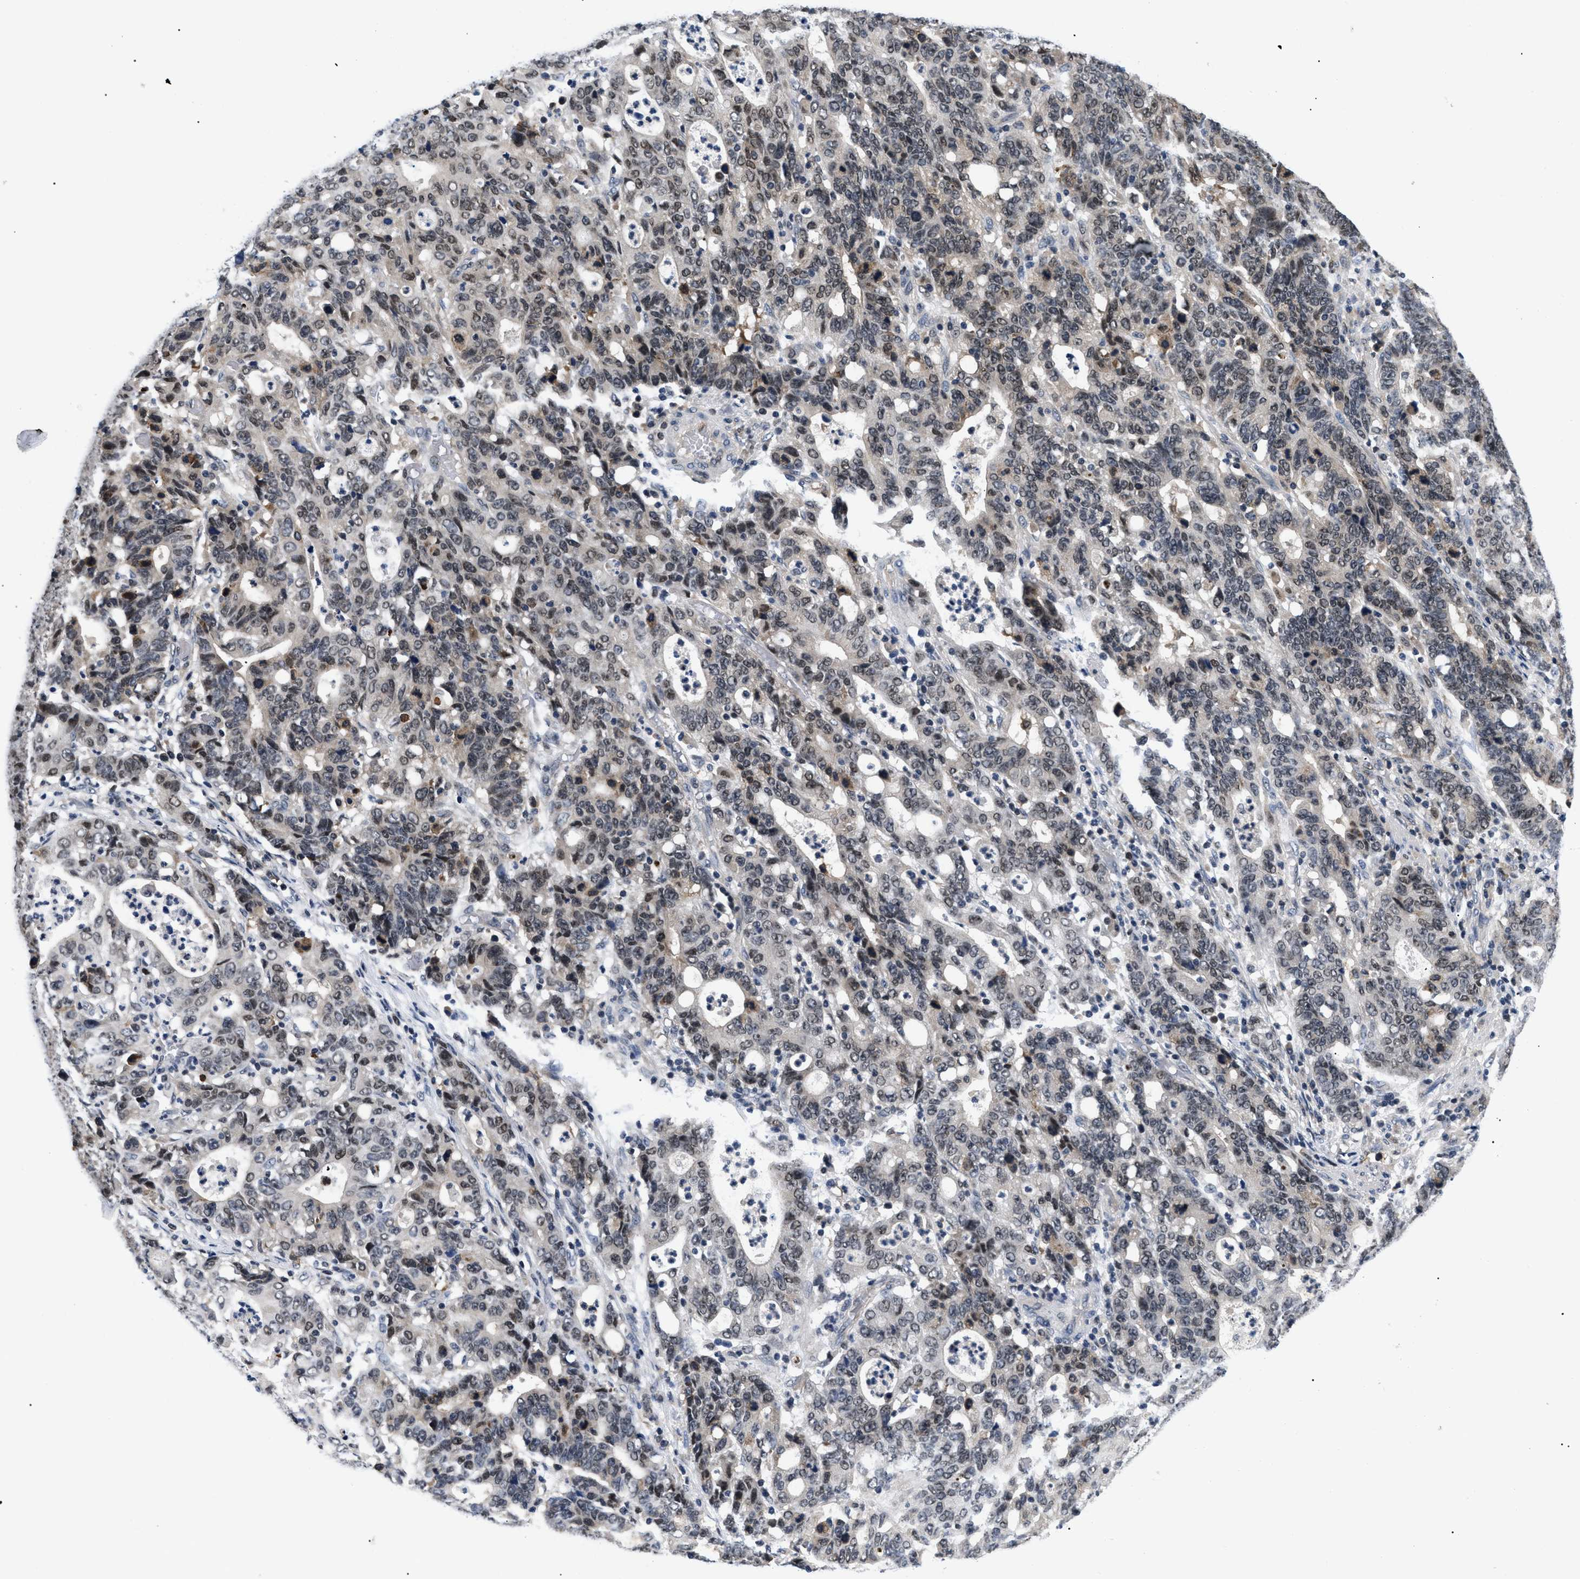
{"staining": {"intensity": "moderate", "quantity": "25%-75%", "location": "cytoplasmic/membranous,nuclear"}, "tissue": "stomach cancer", "cell_type": "Tumor cells", "image_type": "cancer", "snomed": [{"axis": "morphology", "description": "Adenocarcinoma, NOS"}, {"axis": "topography", "description": "Stomach, upper"}], "caption": "A photomicrograph showing moderate cytoplasmic/membranous and nuclear positivity in about 25%-75% of tumor cells in stomach cancer, as visualized by brown immunohistochemical staining.", "gene": "PITHD1", "patient": {"sex": "male", "age": 69}}